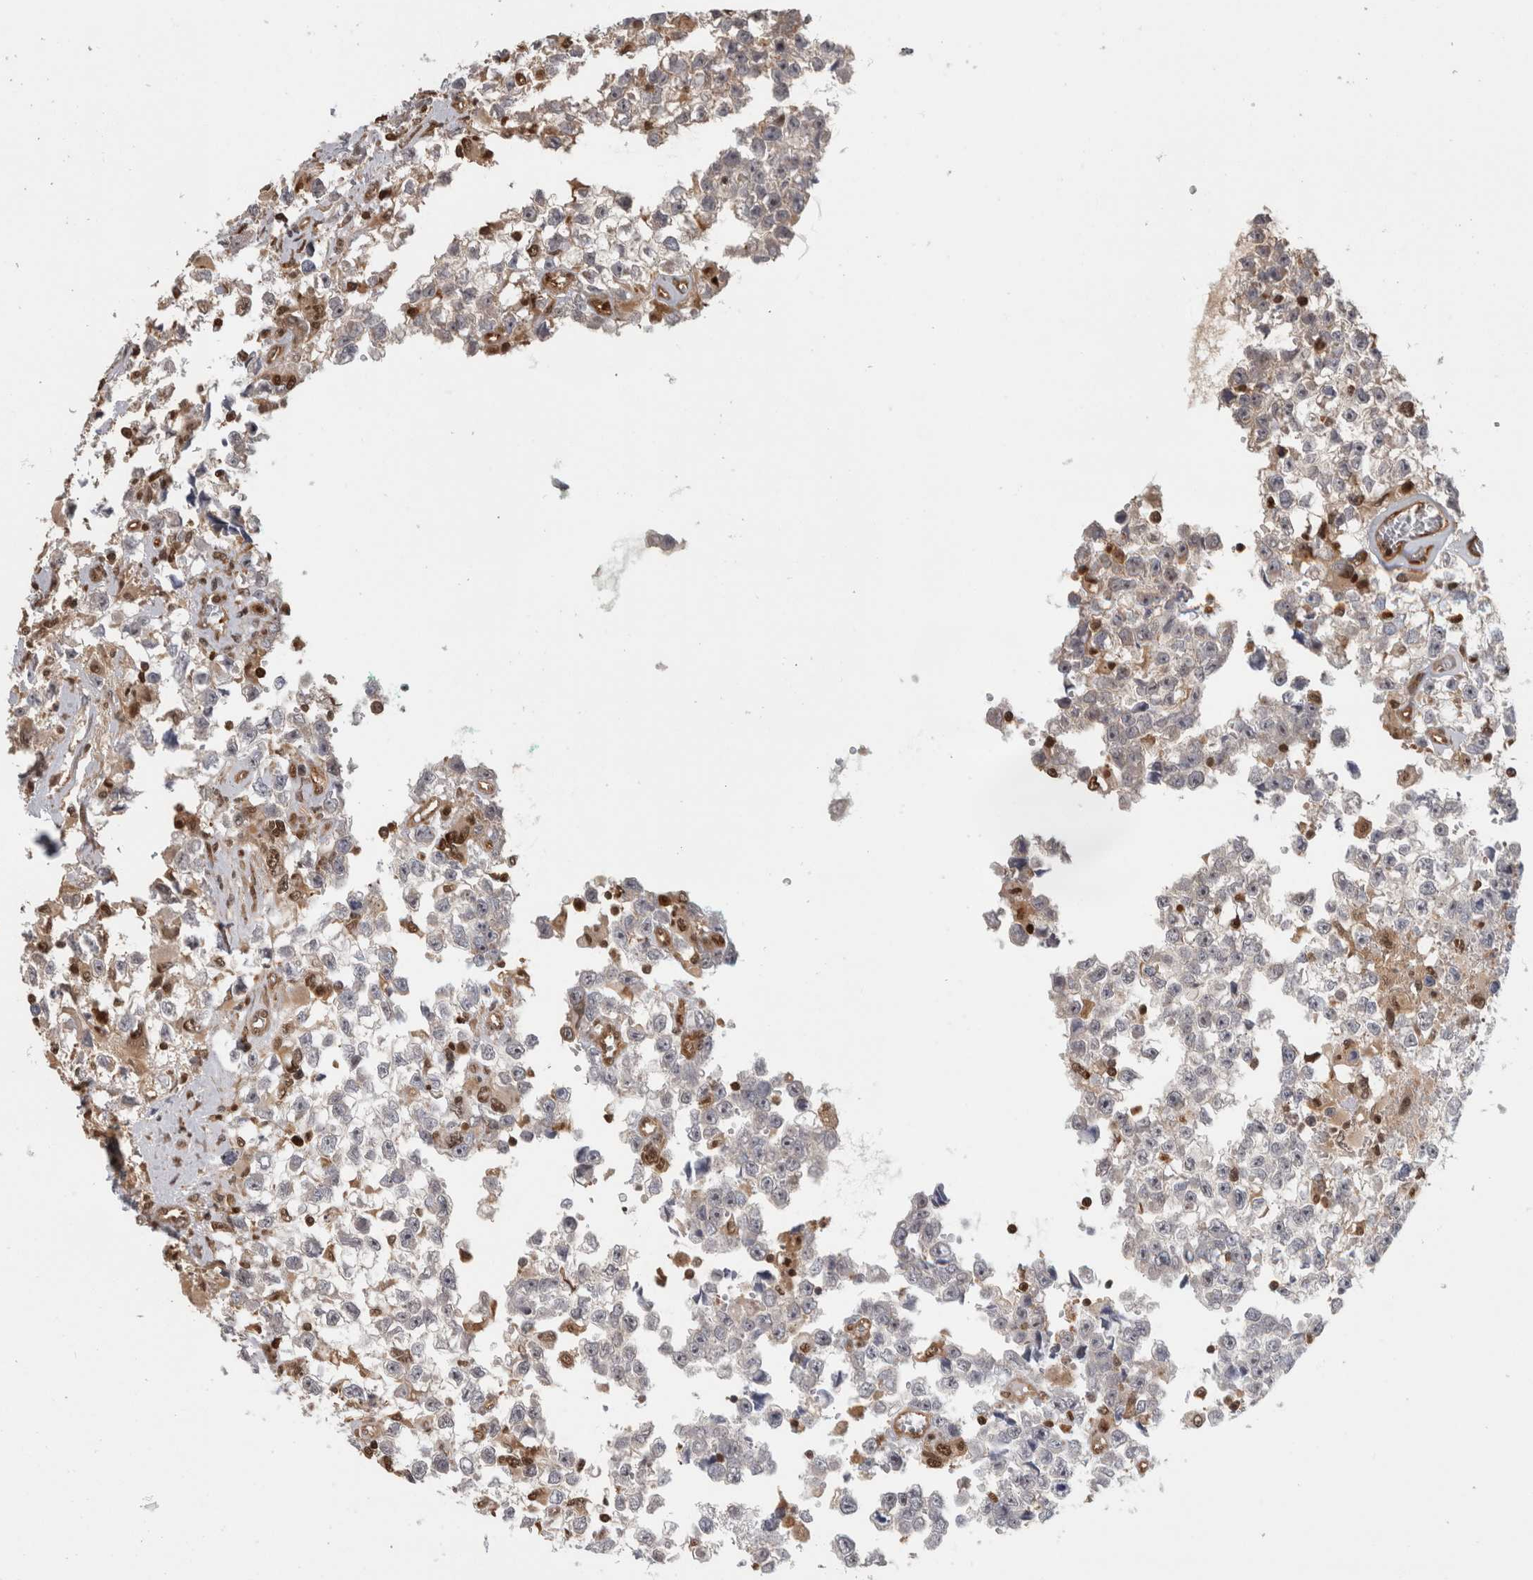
{"staining": {"intensity": "weak", "quantity": "<25%", "location": "nuclear"}, "tissue": "testis cancer", "cell_type": "Tumor cells", "image_type": "cancer", "snomed": [{"axis": "morphology", "description": "Seminoma, NOS"}, {"axis": "morphology", "description": "Carcinoma, Embryonal, NOS"}, {"axis": "topography", "description": "Testis"}], "caption": "Tumor cells show no significant protein staining in testis cancer. (DAB immunohistochemistry (IHC) visualized using brightfield microscopy, high magnification).", "gene": "TDRD7", "patient": {"sex": "male", "age": 51}}